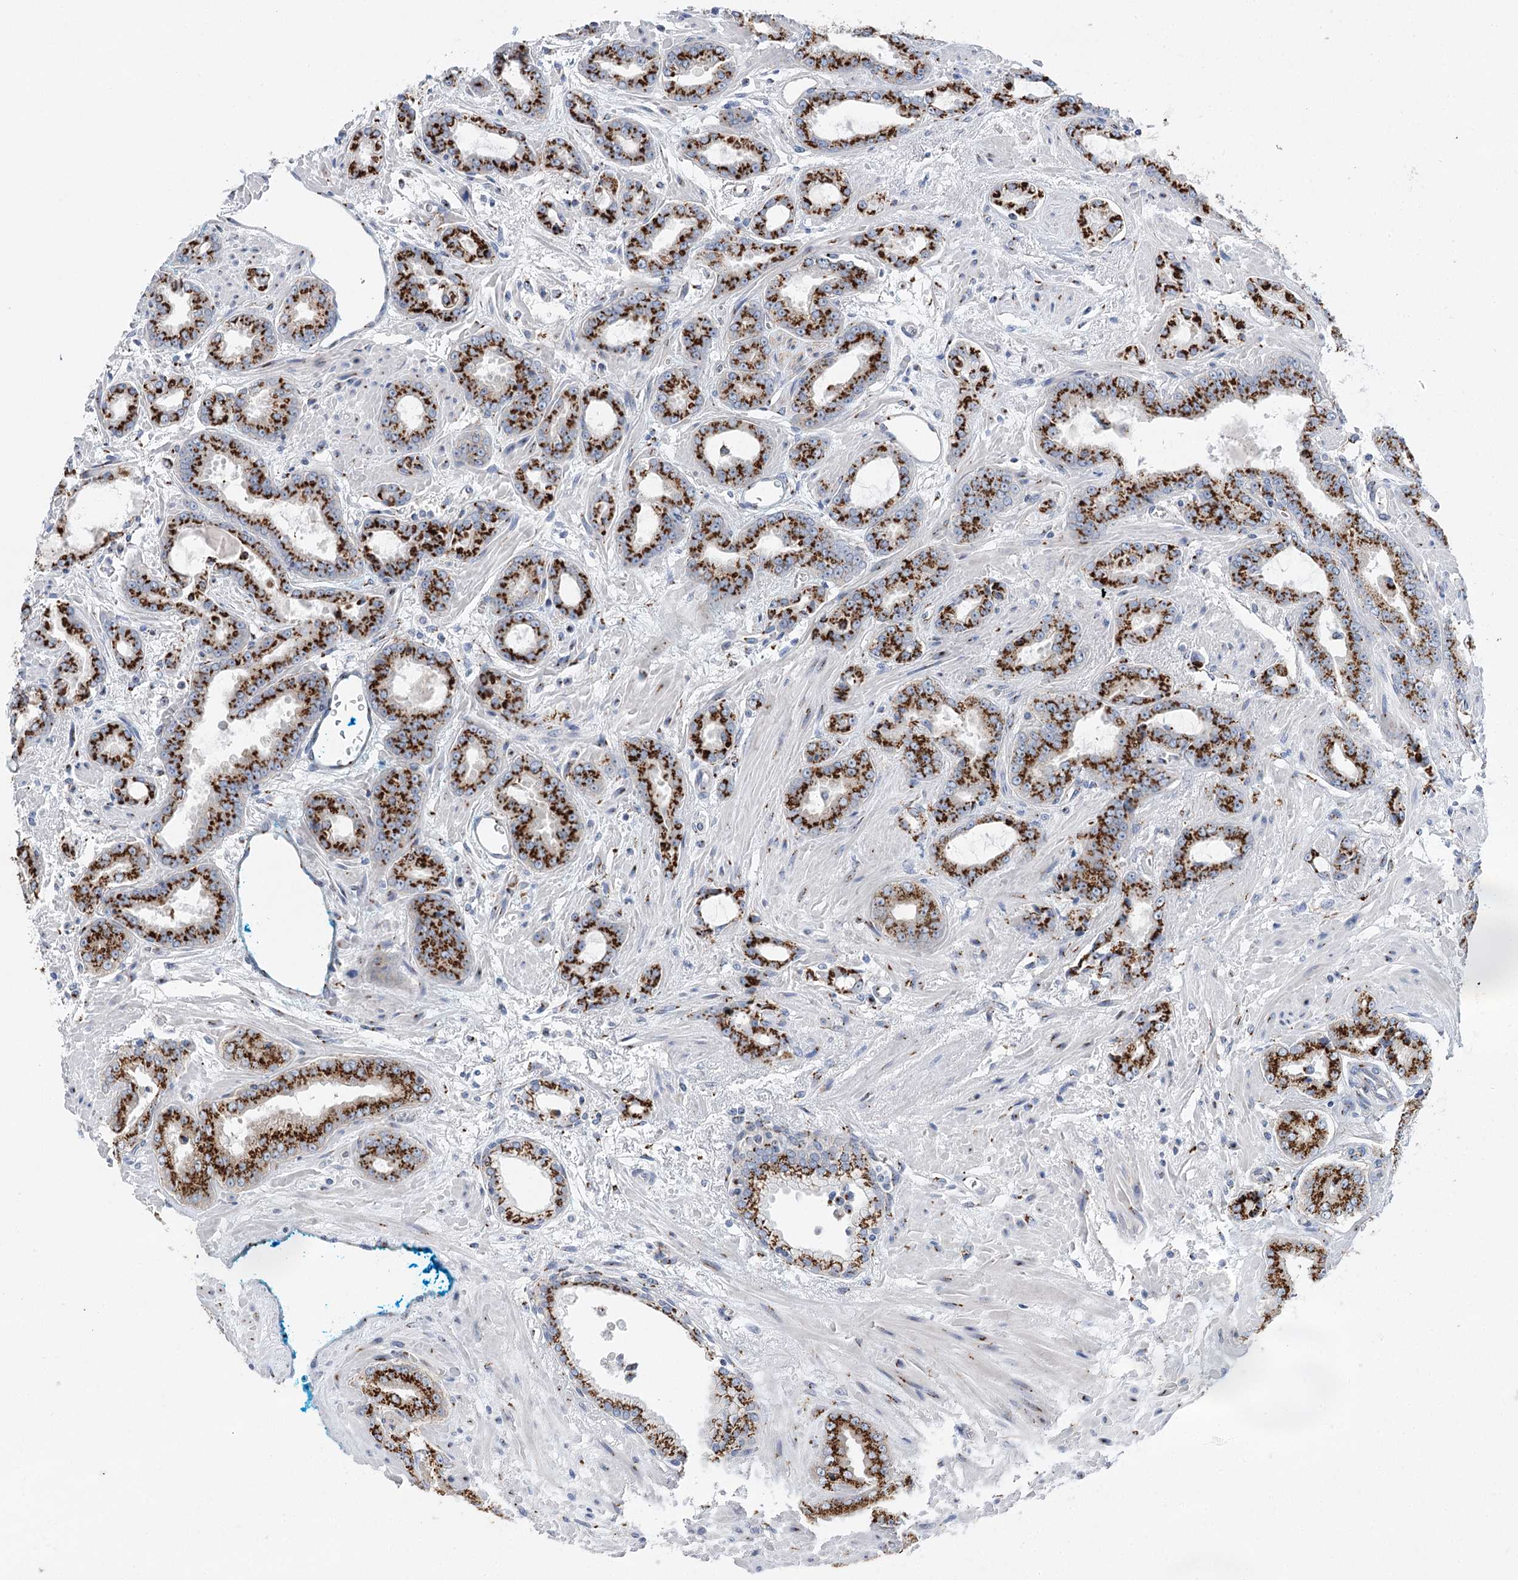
{"staining": {"intensity": "strong", "quantity": ">75%", "location": "cytoplasmic/membranous"}, "tissue": "prostate cancer", "cell_type": "Tumor cells", "image_type": "cancer", "snomed": [{"axis": "morphology", "description": "Adenocarcinoma, High grade"}, {"axis": "topography", "description": "Prostate"}], "caption": "Protein expression analysis of human prostate cancer reveals strong cytoplasmic/membranous staining in about >75% of tumor cells.", "gene": "TMEM165", "patient": {"sex": "male", "age": 71}}